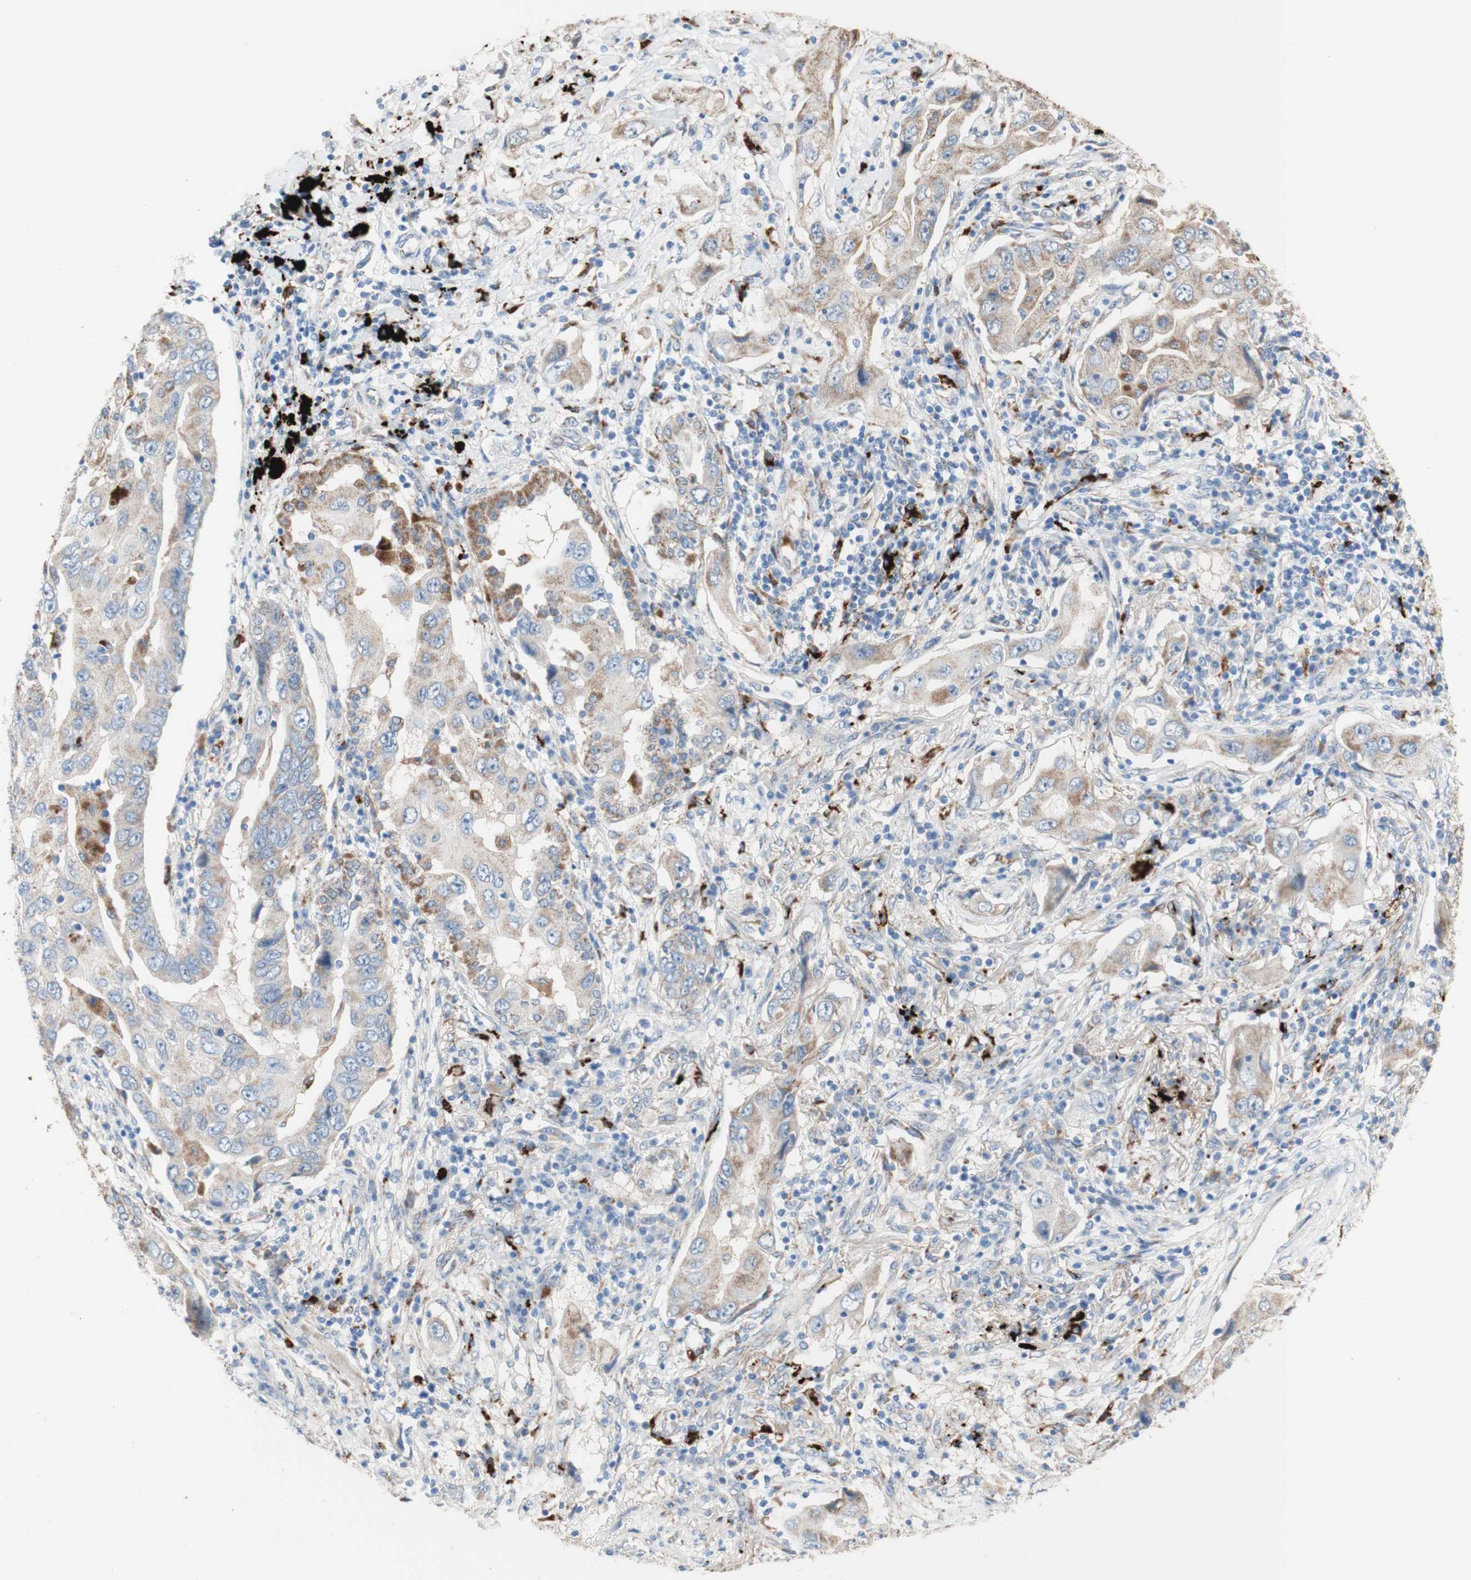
{"staining": {"intensity": "negative", "quantity": "none", "location": "none"}, "tissue": "lung cancer", "cell_type": "Tumor cells", "image_type": "cancer", "snomed": [{"axis": "morphology", "description": "Adenocarcinoma, NOS"}, {"axis": "topography", "description": "Lung"}], "caption": "This is a image of IHC staining of lung adenocarcinoma, which shows no staining in tumor cells.", "gene": "URB2", "patient": {"sex": "female", "age": 65}}